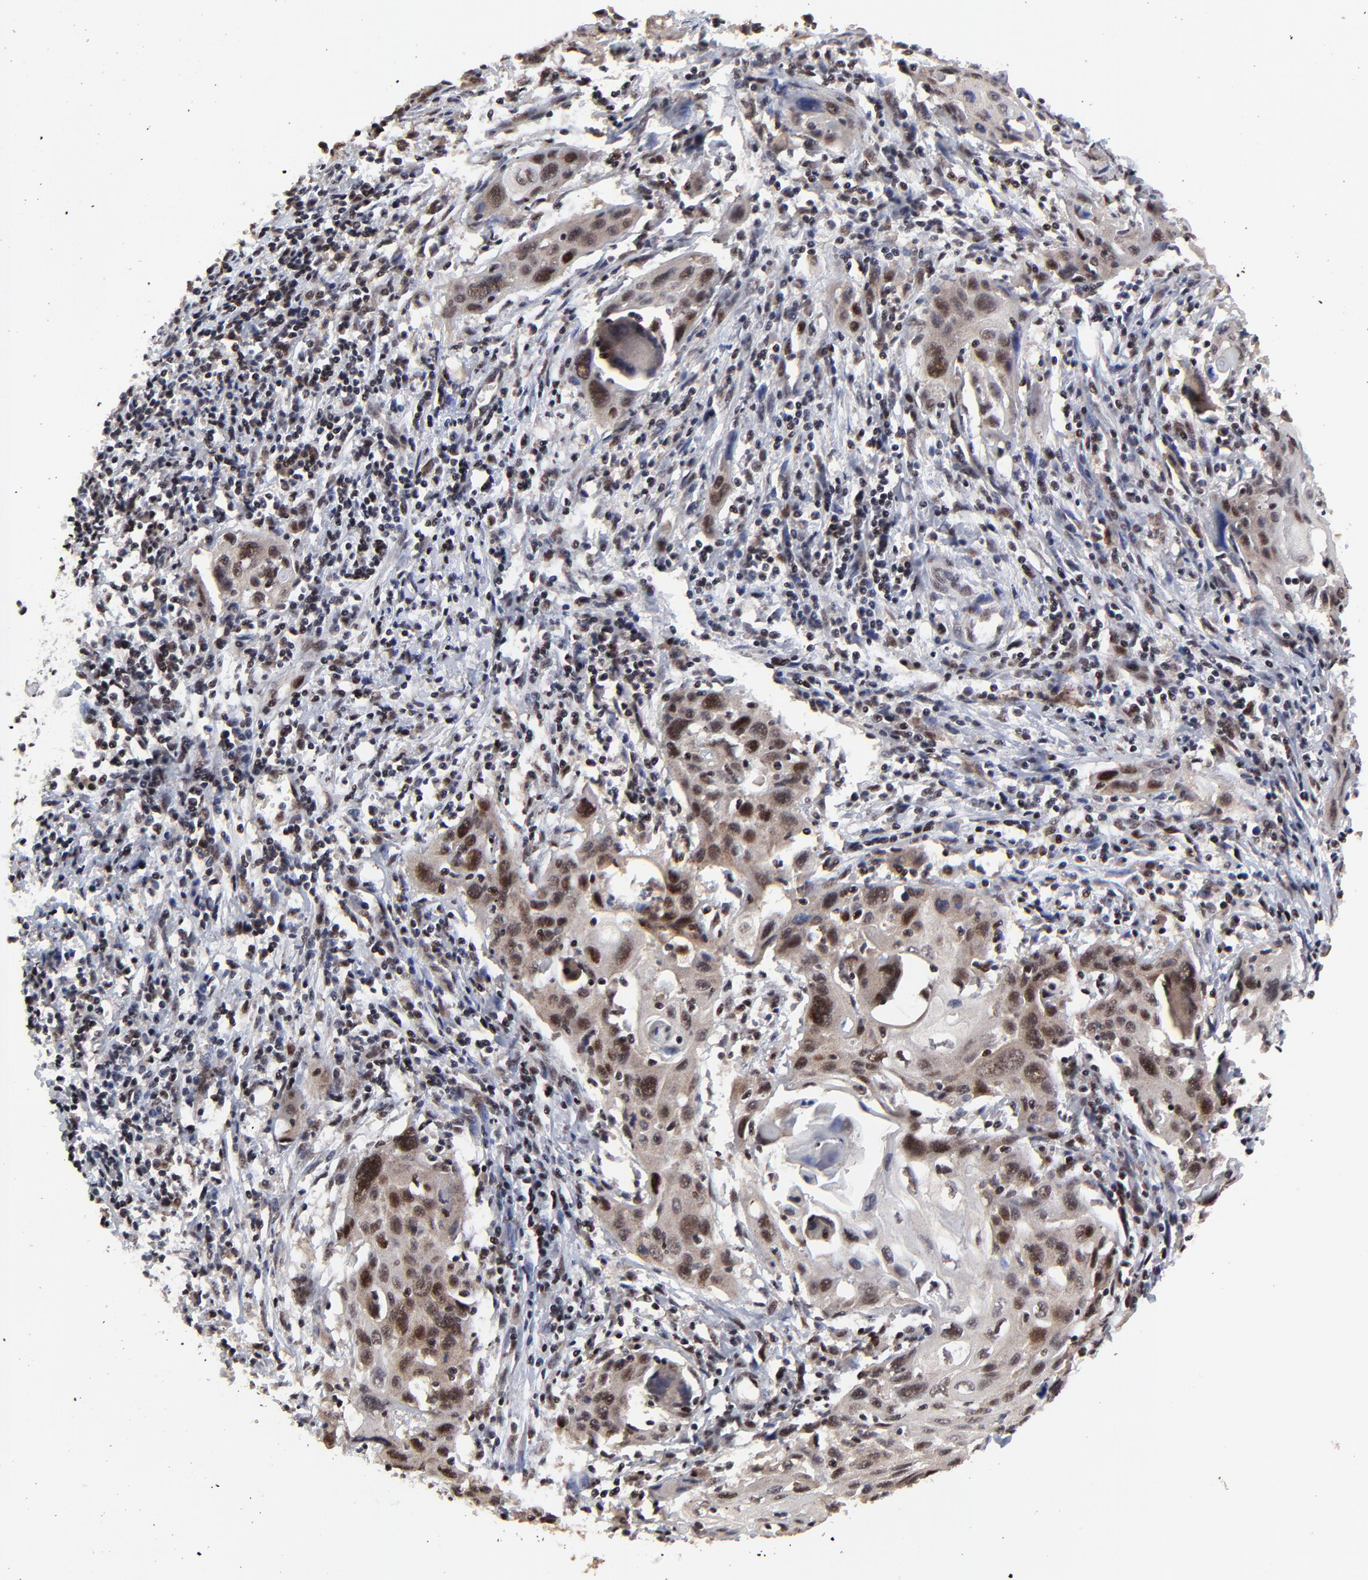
{"staining": {"intensity": "strong", "quantity": ">75%", "location": "nuclear"}, "tissue": "cervical cancer", "cell_type": "Tumor cells", "image_type": "cancer", "snomed": [{"axis": "morphology", "description": "Squamous cell carcinoma, NOS"}, {"axis": "topography", "description": "Cervix"}], "caption": "IHC staining of squamous cell carcinoma (cervical), which reveals high levels of strong nuclear expression in approximately >75% of tumor cells indicating strong nuclear protein staining. The staining was performed using DAB (3,3'-diaminobenzidine) (brown) for protein detection and nuclei were counterstained in hematoxylin (blue).", "gene": "RBM22", "patient": {"sex": "female", "age": 54}}